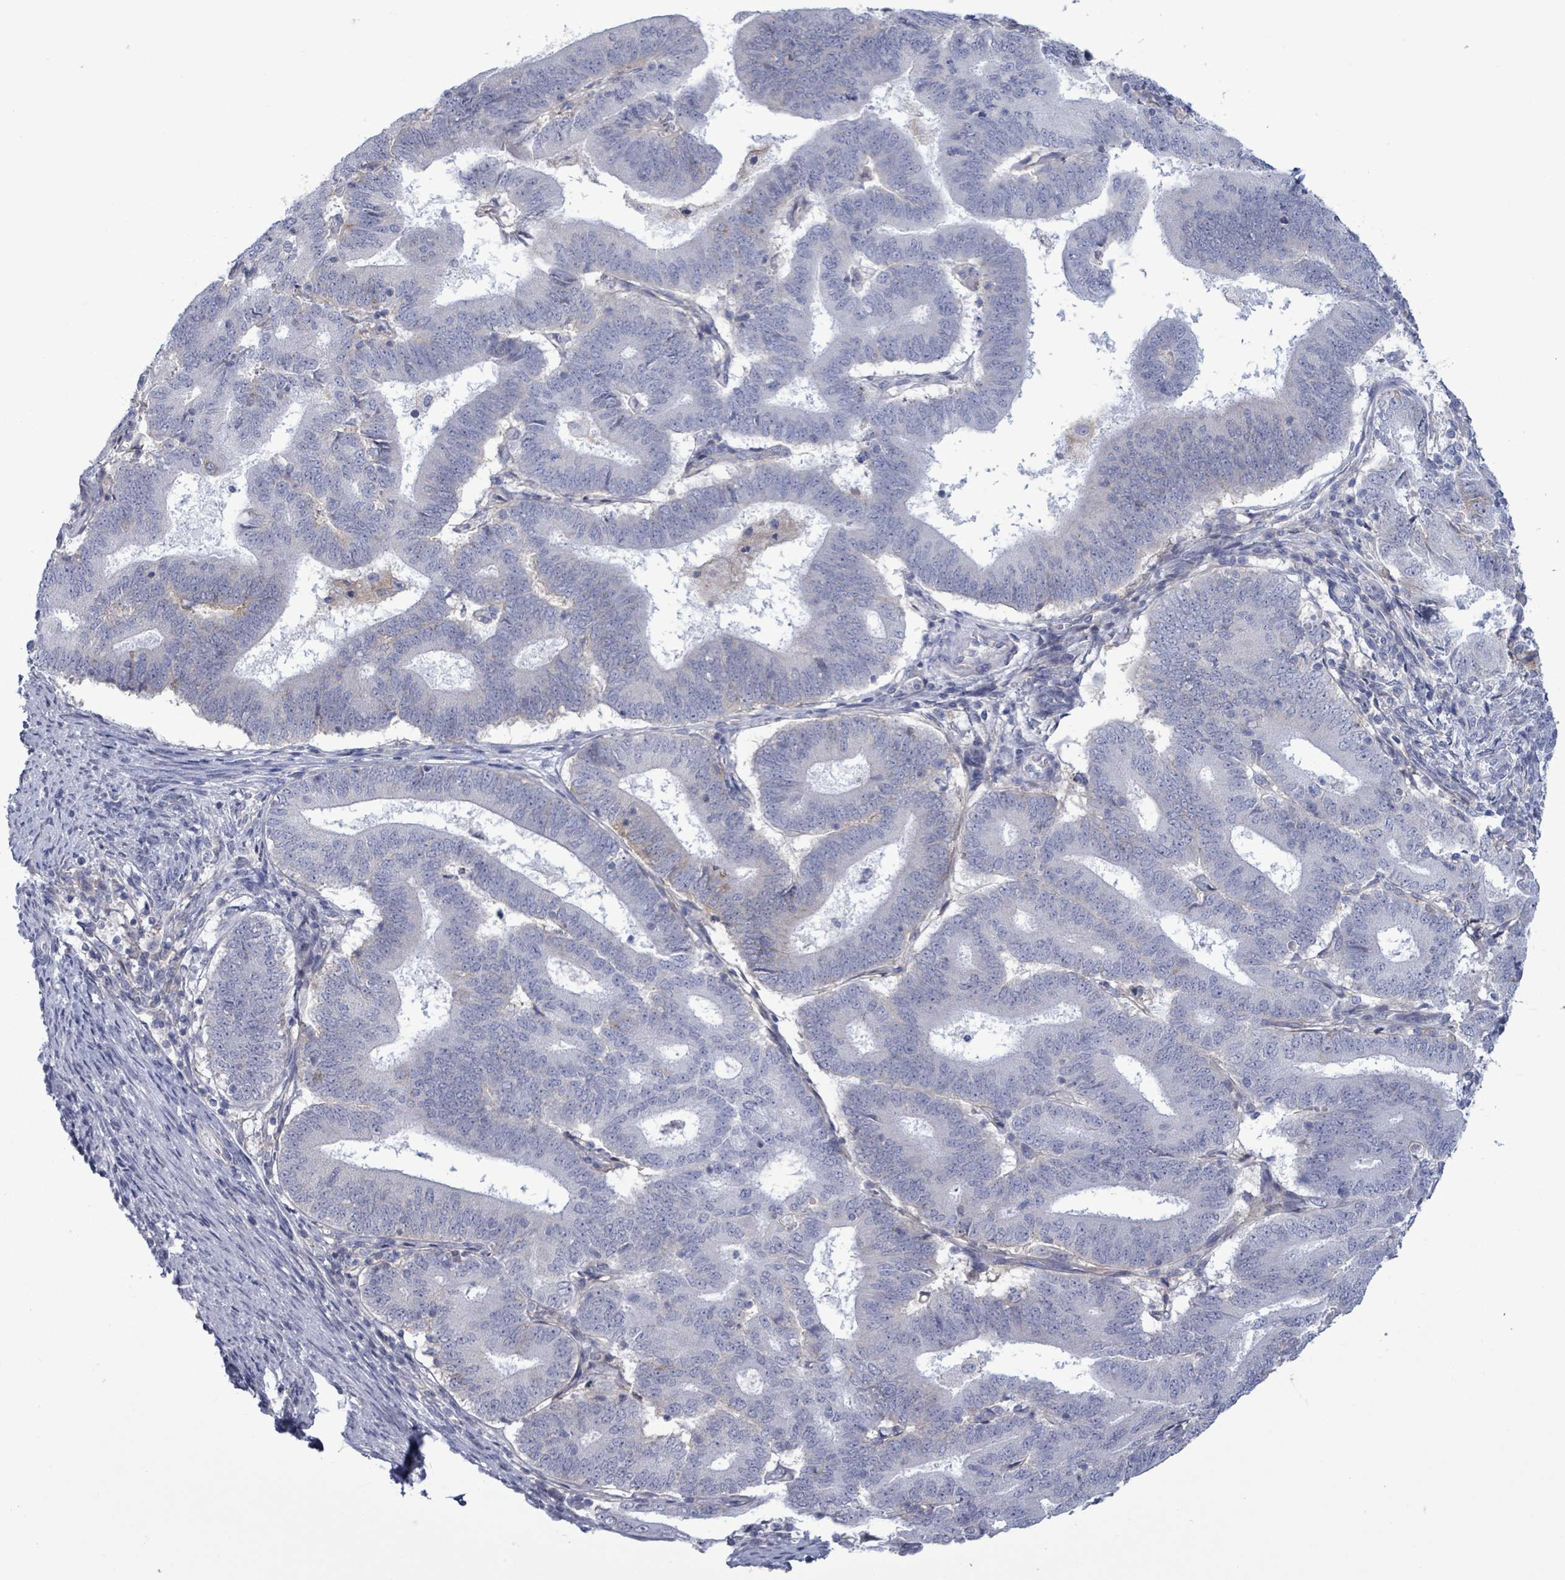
{"staining": {"intensity": "moderate", "quantity": "<25%", "location": "cytoplasmic/membranous"}, "tissue": "endometrial cancer", "cell_type": "Tumor cells", "image_type": "cancer", "snomed": [{"axis": "morphology", "description": "Adenocarcinoma, NOS"}, {"axis": "topography", "description": "Endometrium"}], "caption": "Moderate cytoplasmic/membranous positivity for a protein is identified in about <25% of tumor cells of endometrial cancer using immunohistochemistry (IHC).", "gene": "BSG", "patient": {"sex": "female", "age": 70}}